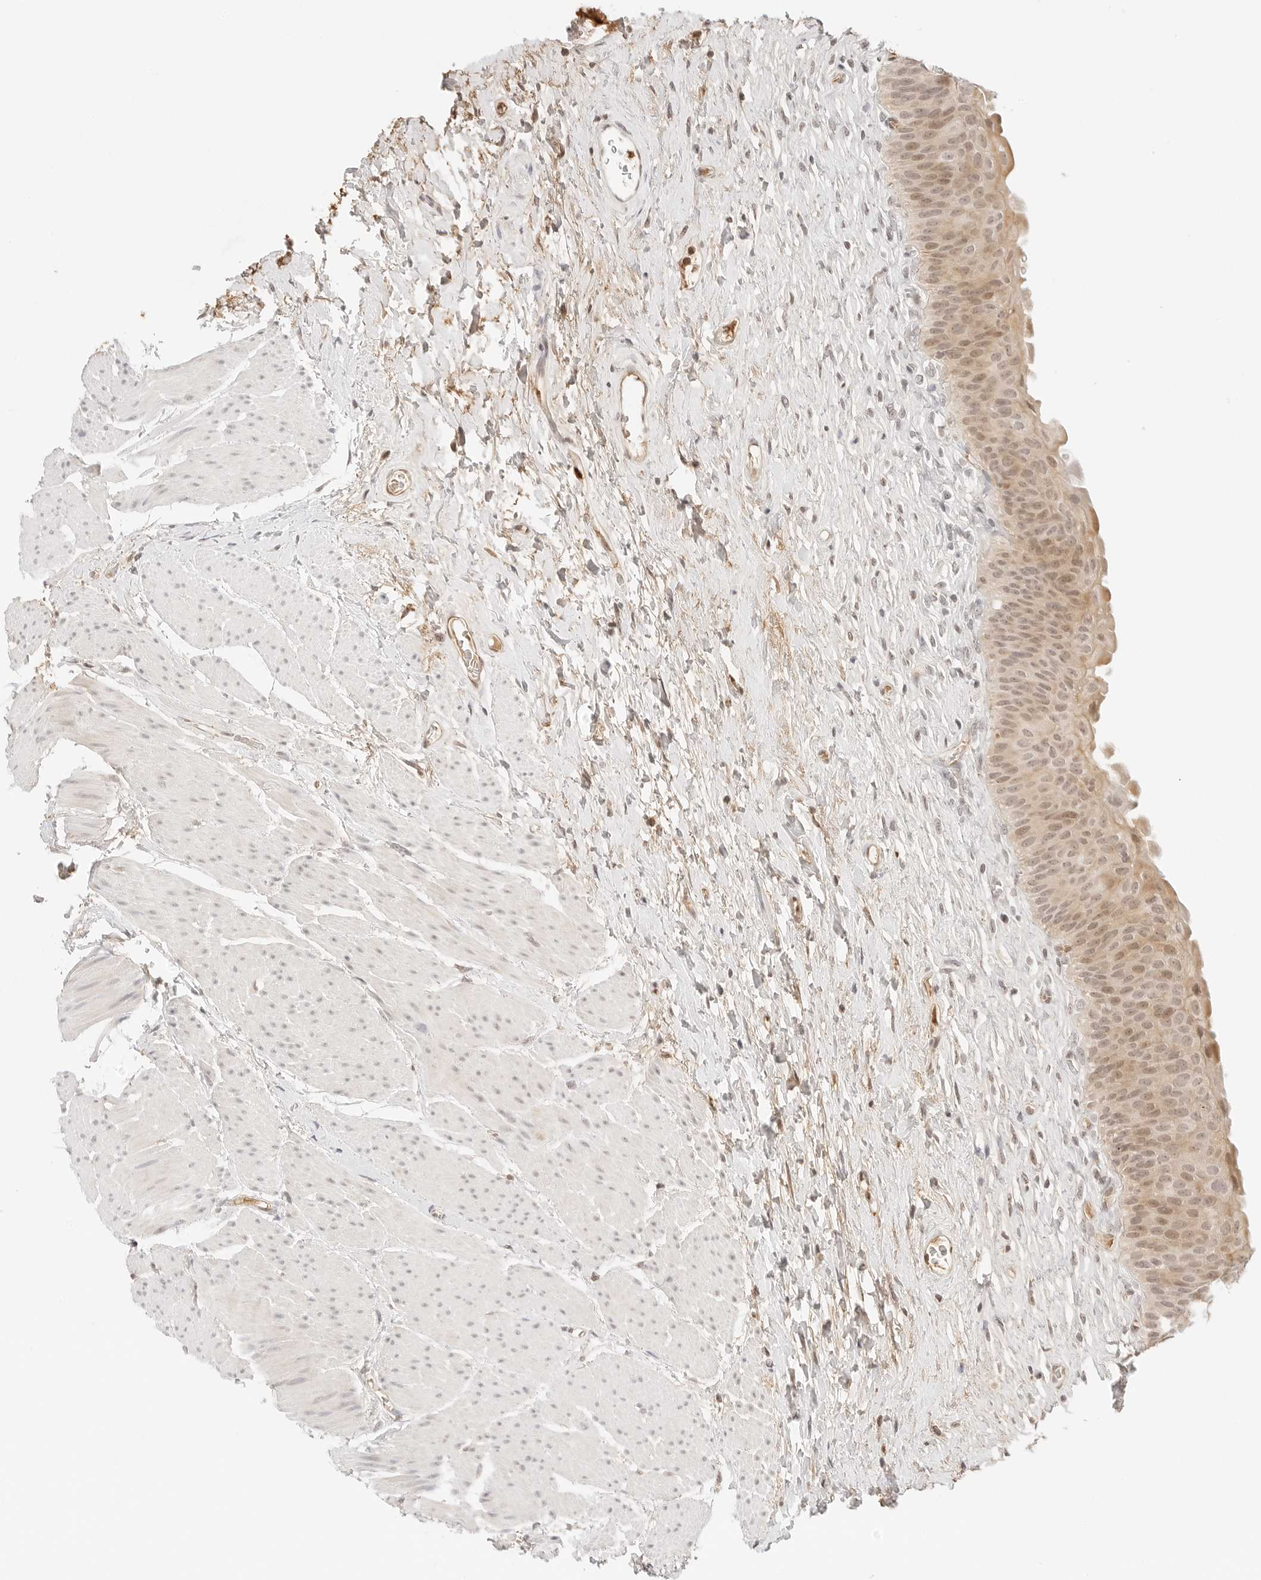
{"staining": {"intensity": "moderate", "quantity": ">75%", "location": "cytoplasmic/membranous,nuclear"}, "tissue": "urinary bladder", "cell_type": "Urothelial cells", "image_type": "normal", "snomed": [{"axis": "morphology", "description": "Normal tissue, NOS"}, {"axis": "topography", "description": "Urinary bladder"}], "caption": "A high-resolution photomicrograph shows immunohistochemistry (IHC) staining of unremarkable urinary bladder, which displays moderate cytoplasmic/membranous,nuclear positivity in about >75% of urothelial cells.", "gene": "SEPTIN4", "patient": {"sex": "male", "age": 74}}